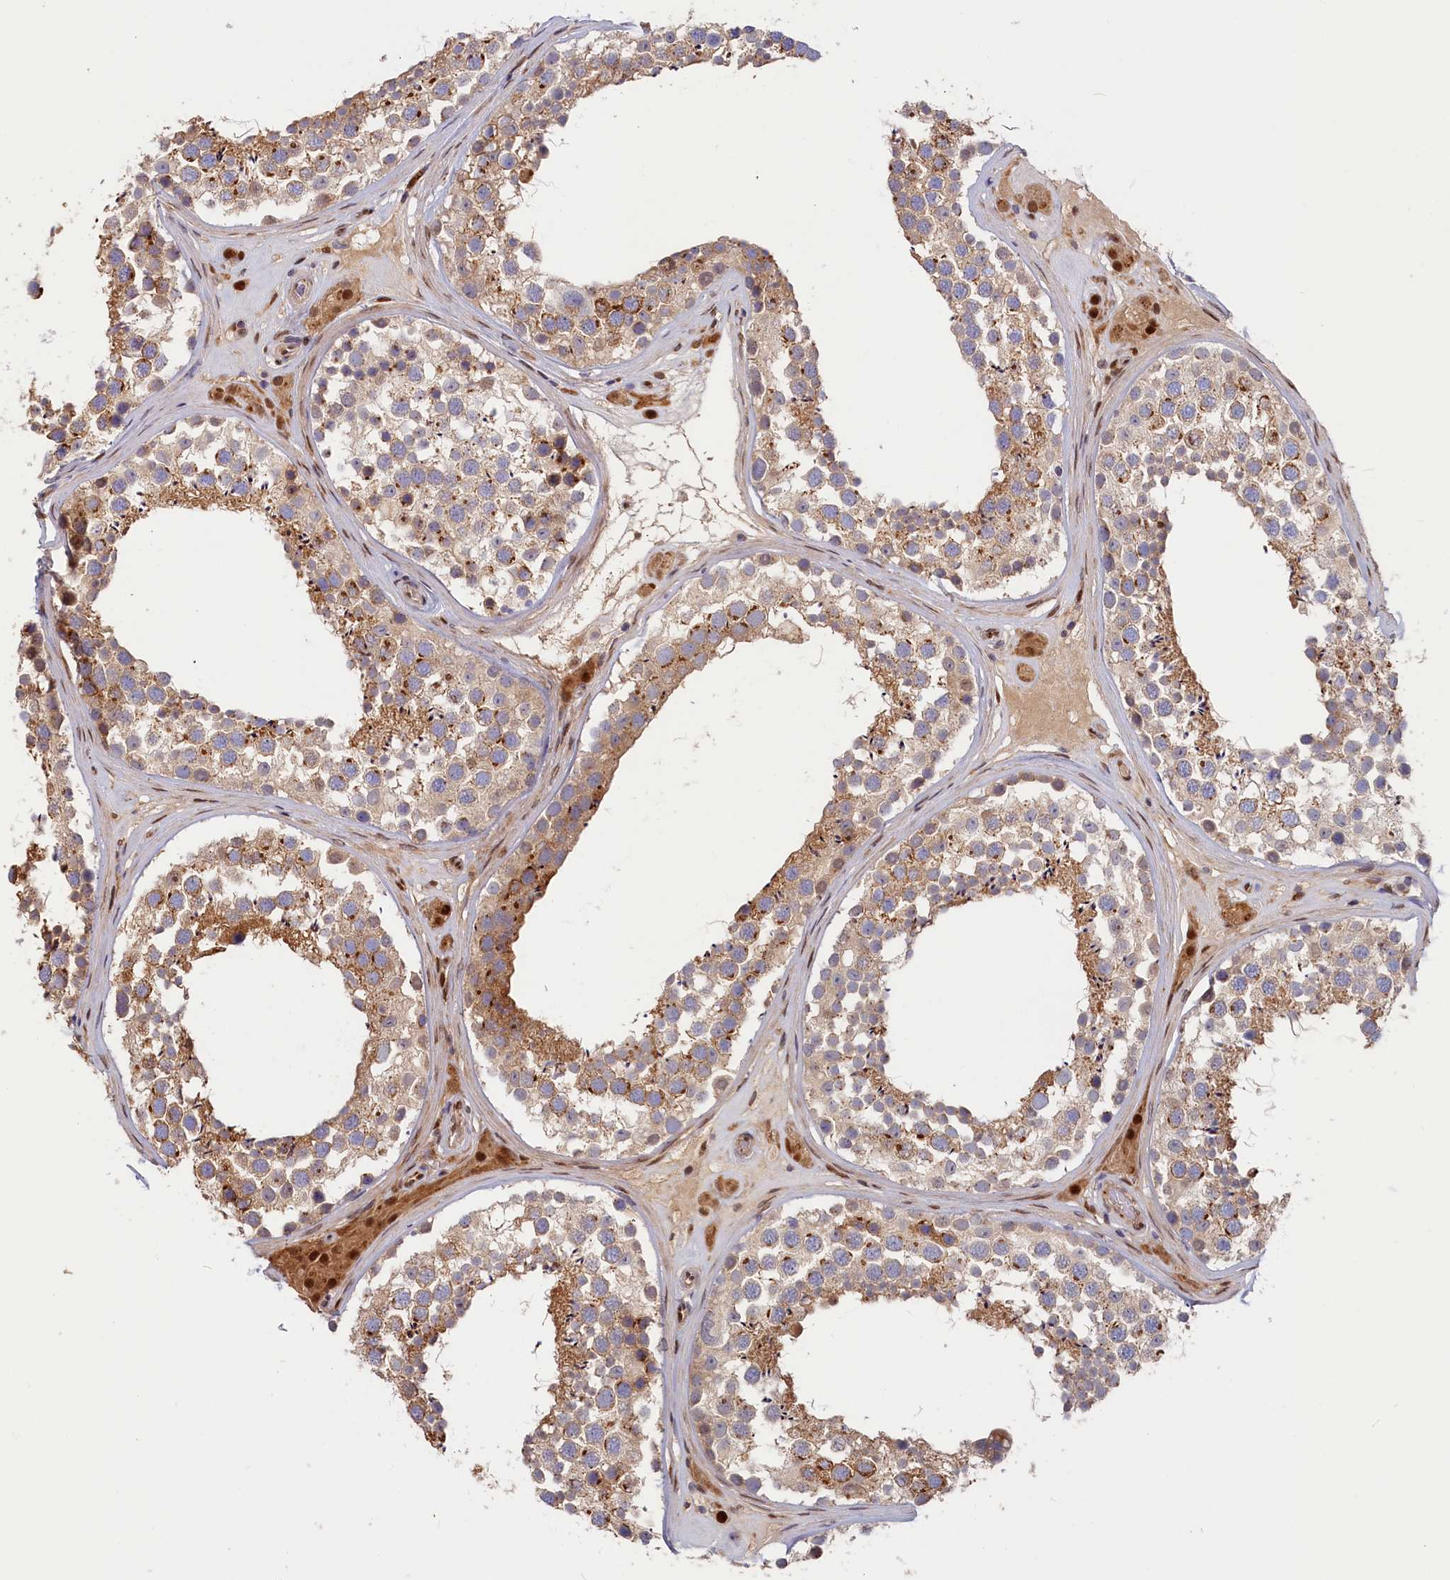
{"staining": {"intensity": "moderate", "quantity": ">75%", "location": "cytoplasmic/membranous"}, "tissue": "testis", "cell_type": "Cells in seminiferous ducts", "image_type": "normal", "snomed": [{"axis": "morphology", "description": "Normal tissue, NOS"}, {"axis": "topography", "description": "Testis"}], "caption": "High-power microscopy captured an immunohistochemistry (IHC) micrograph of benign testis, revealing moderate cytoplasmic/membranous staining in approximately >75% of cells in seminiferous ducts.", "gene": "CHST12", "patient": {"sex": "male", "age": 46}}